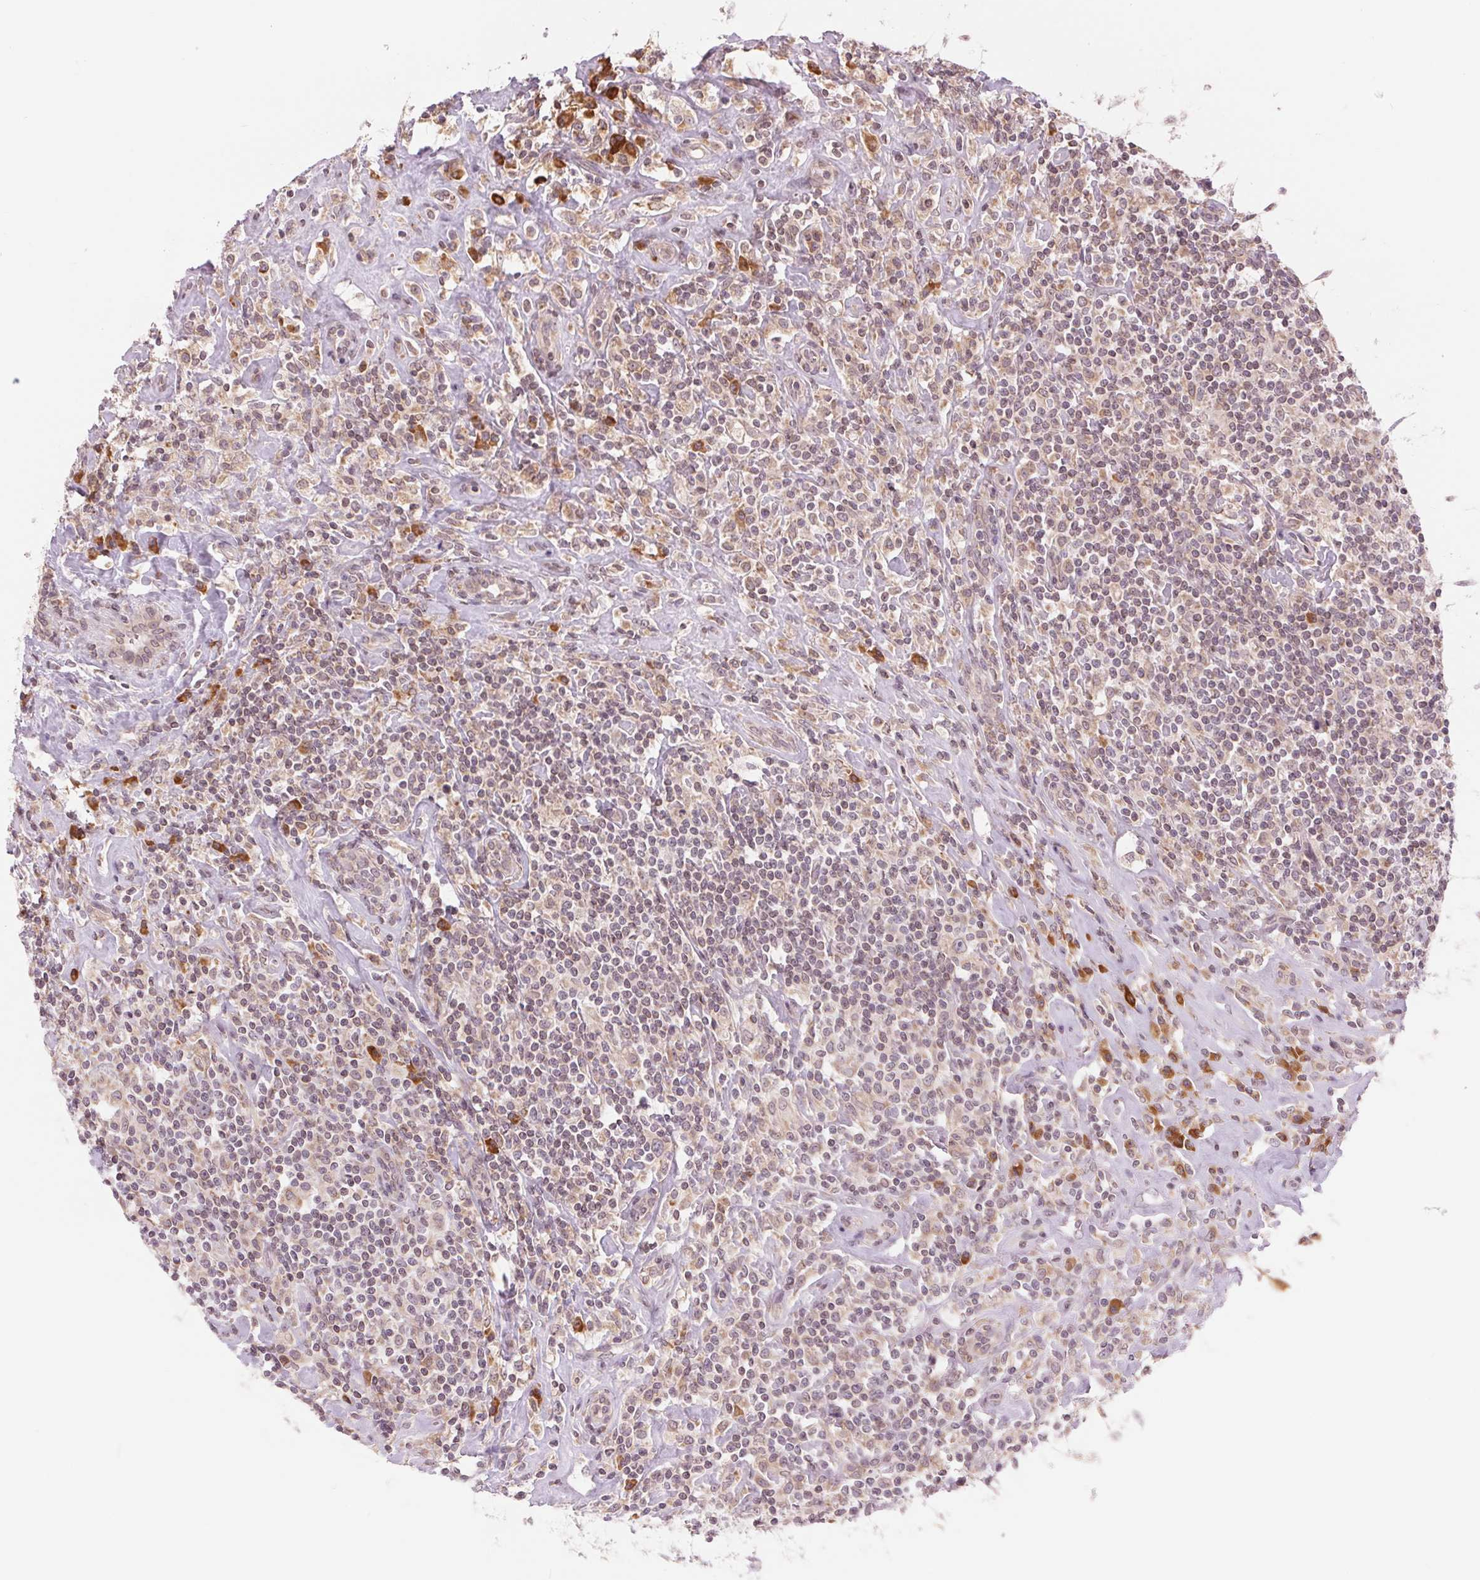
{"staining": {"intensity": "weak", "quantity": ">75%", "location": "cytoplasmic/membranous,nuclear"}, "tissue": "lymphoma", "cell_type": "Tumor cells", "image_type": "cancer", "snomed": [{"axis": "morphology", "description": "Hodgkin's disease, NOS"}, {"axis": "morphology", "description": "Hodgkin's lymphoma, nodular sclerosis"}, {"axis": "topography", "description": "Lymph node"}], "caption": "About >75% of tumor cells in Hodgkin's lymphoma, nodular sclerosis show weak cytoplasmic/membranous and nuclear protein expression as visualized by brown immunohistochemical staining.", "gene": "TECR", "patient": {"sex": "female", "age": 10}}